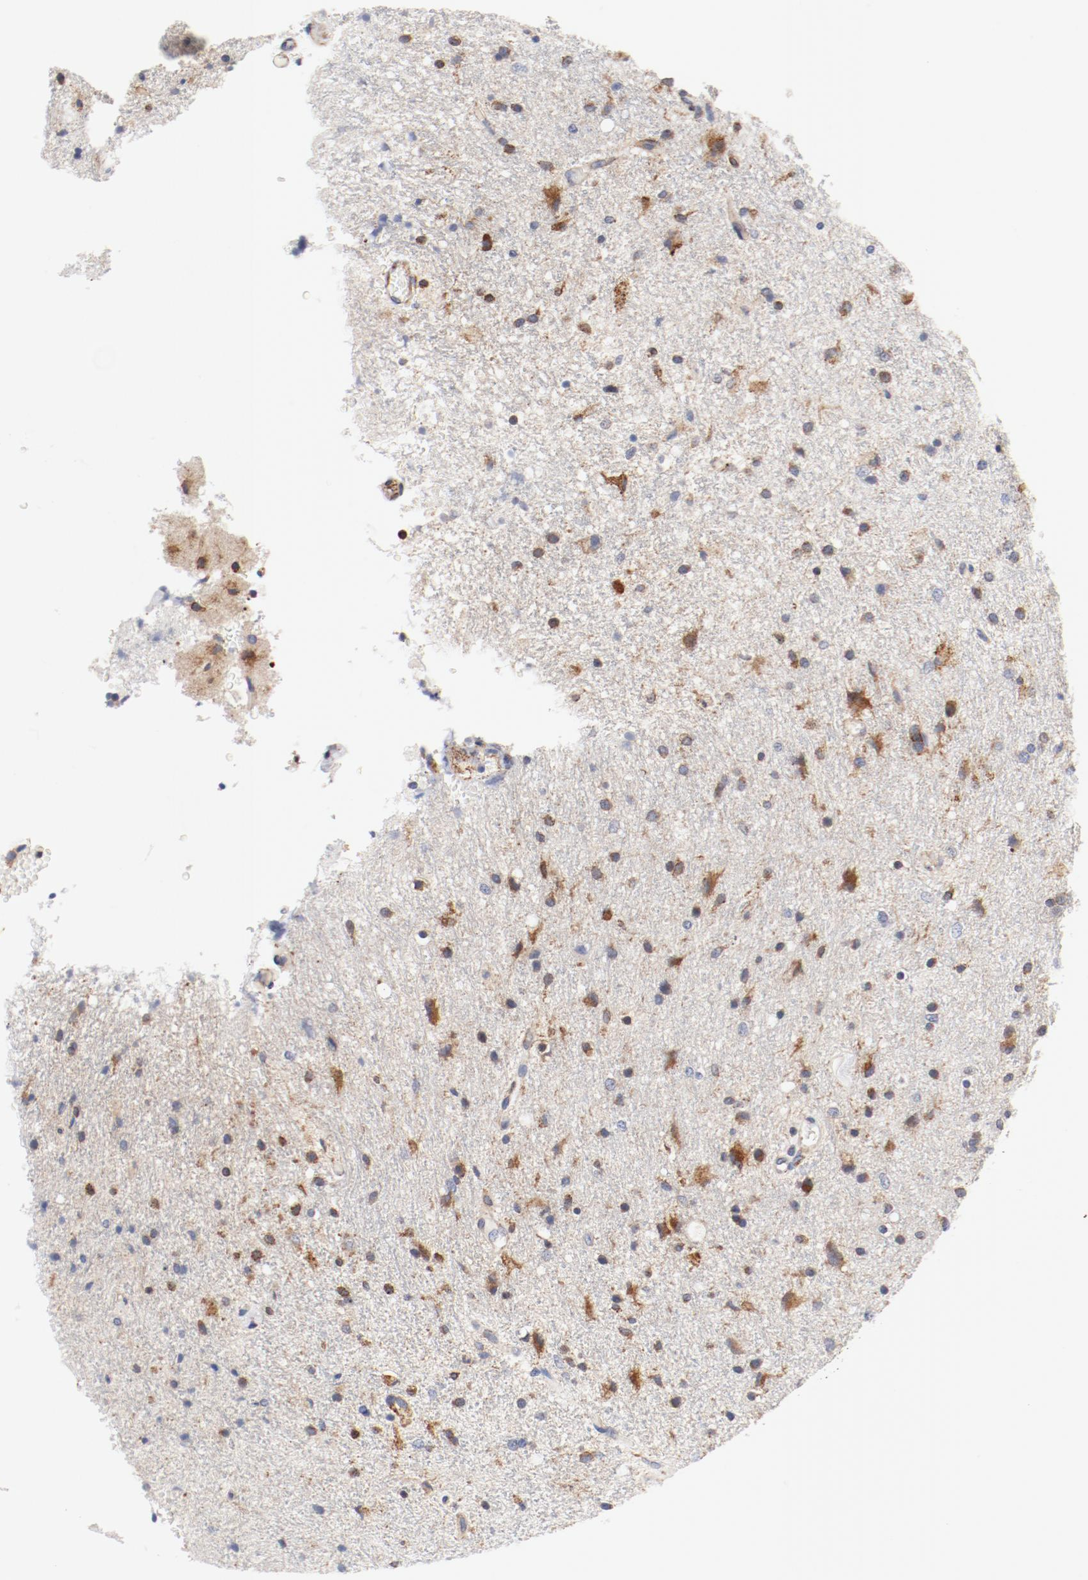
{"staining": {"intensity": "moderate", "quantity": ">75%", "location": "cytoplasmic/membranous"}, "tissue": "glioma", "cell_type": "Tumor cells", "image_type": "cancer", "snomed": [{"axis": "morphology", "description": "Normal tissue, NOS"}, {"axis": "morphology", "description": "Glioma, malignant, High grade"}, {"axis": "topography", "description": "Cerebral cortex"}], "caption": "DAB (3,3'-diaminobenzidine) immunohistochemical staining of human glioma exhibits moderate cytoplasmic/membranous protein positivity in approximately >75% of tumor cells.", "gene": "PDPK1", "patient": {"sex": "male", "age": 56}}